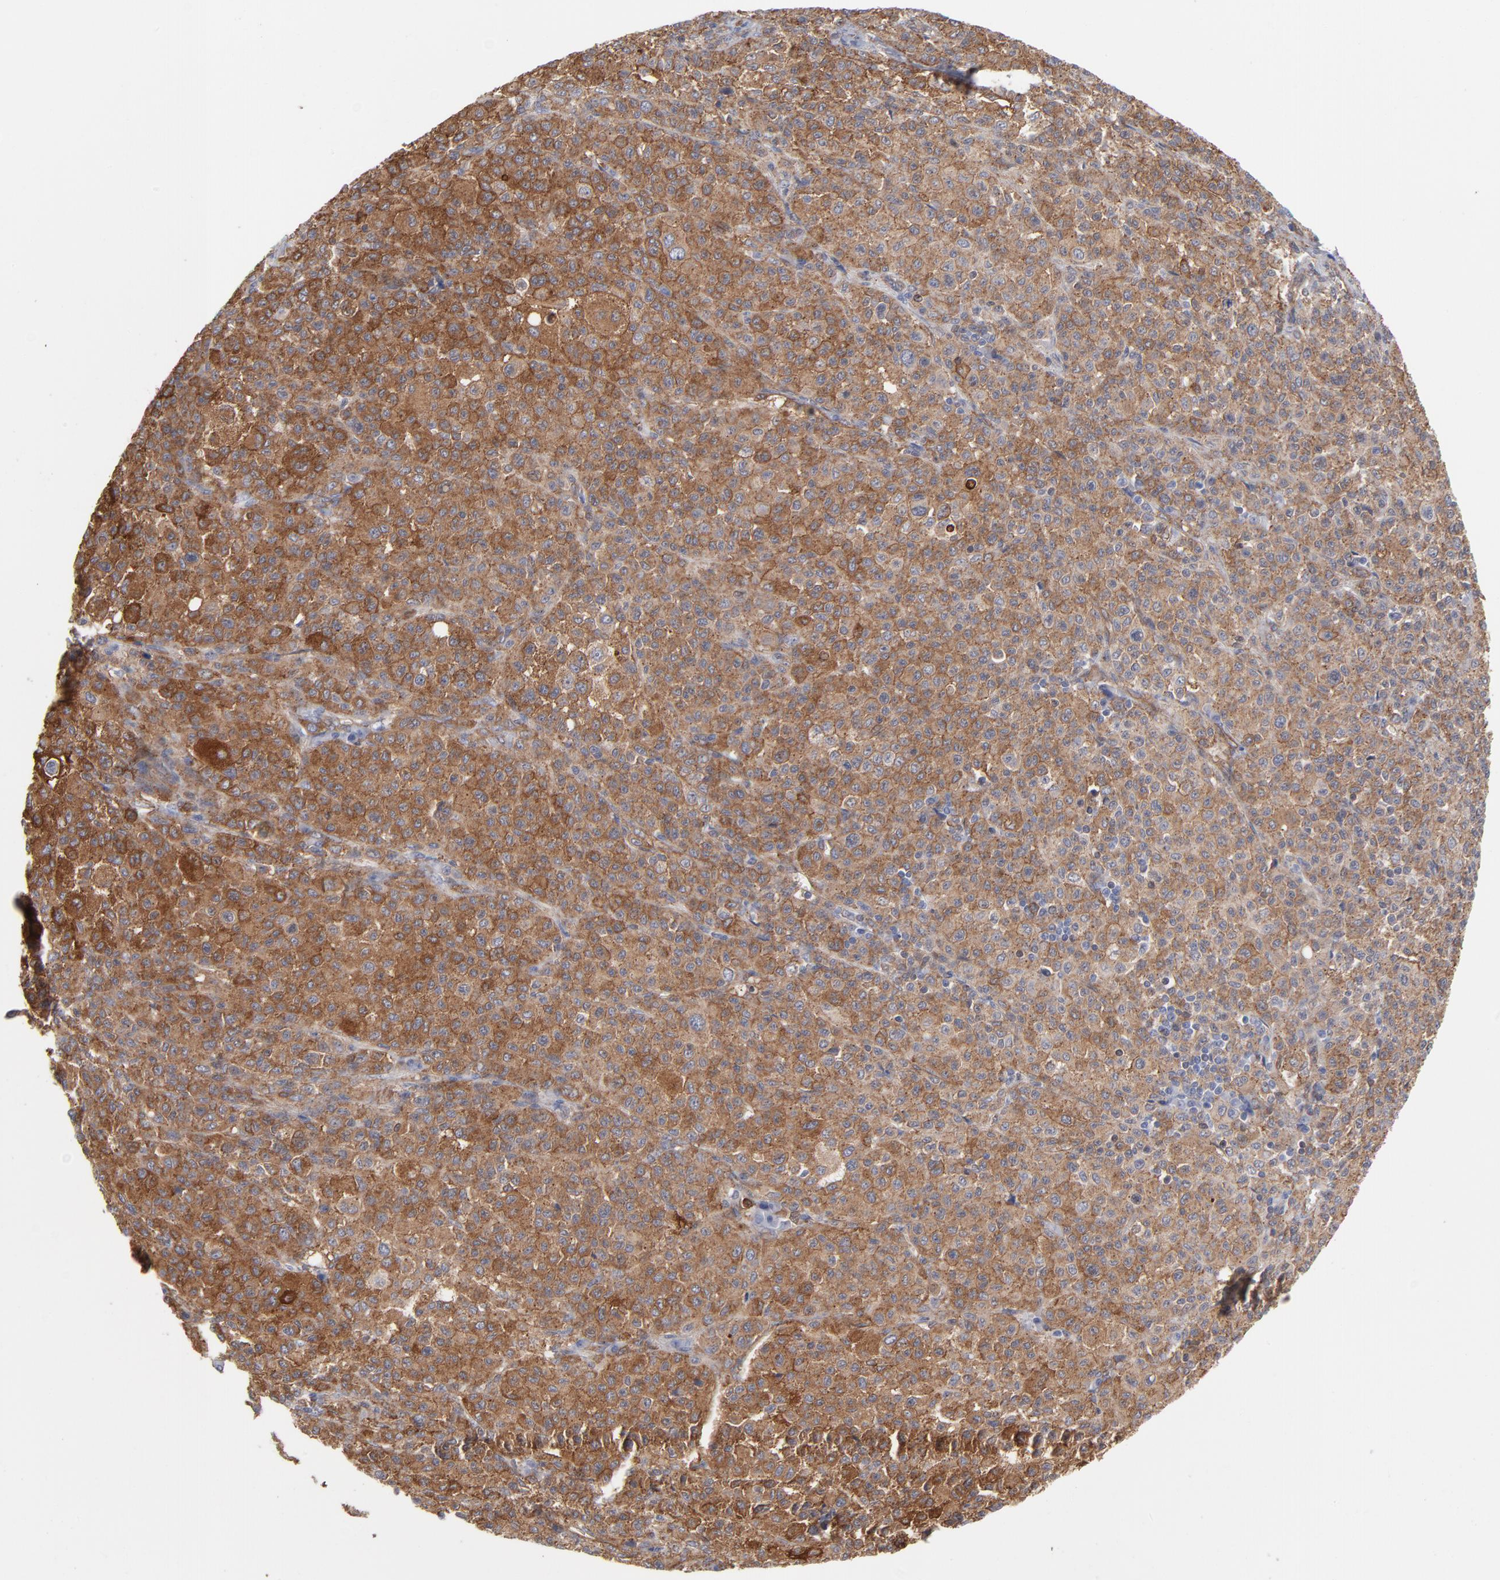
{"staining": {"intensity": "moderate", "quantity": ">75%", "location": "cytoplasmic/membranous"}, "tissue": "melanoma", "cell_type": "Tumor cells", "image_type": "cancer", "snomed": [{"axis": "morphology", "description": "Malignant melanoma, Metastatic site"}, {"axis": "topography", "description": "Skin"}], "caption": "Protein staining exhibits moderate cytoplasmic/membranous expression in about >75% of tumor cells in malignant melanoma (metastatic site).", "gene": "PXN", "patient": {"sex": "female", "age": 74}}